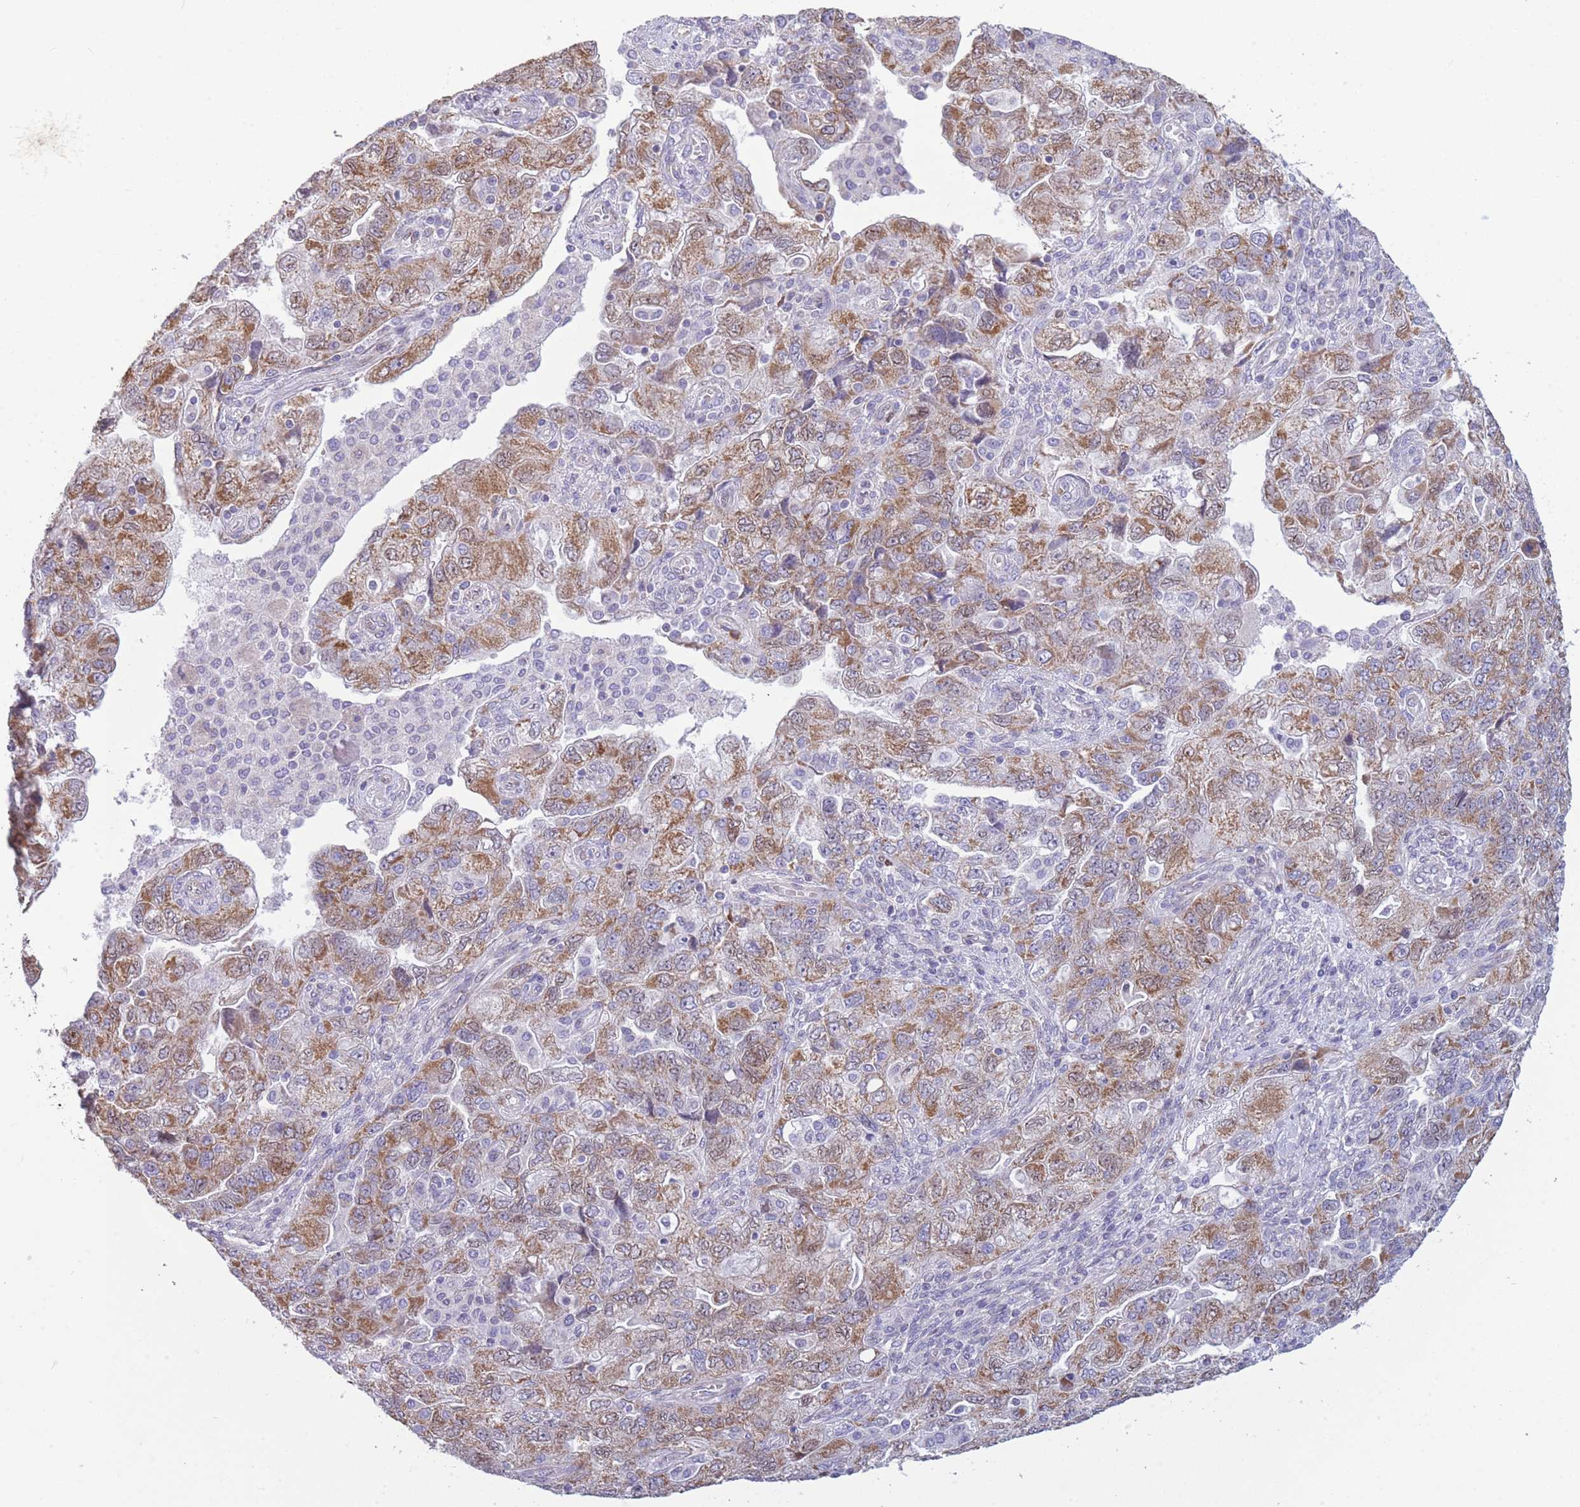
{"staining": {"intensity": "moderate", "quantity": "25%-75%", "location": "cytoplasmic/membranous"}, "tissue": "ovarian cancer", "cell_type": "Tumor cells", "image_type": "cancer", "snomed": [{"axis": "morphology", "description": "Carcinoma, endometroid"}, {"axis": "topography", "description": "Ovary"}], "caption": "Protein analysis of endometroid carcinoma (ovarian) tissue reveals moderate cytoplasmic/membranous positivity in approximately 25%-75% of tumor cells.", "gene": "PDHA1", "patient": {"sex": "female", "age": 51}}